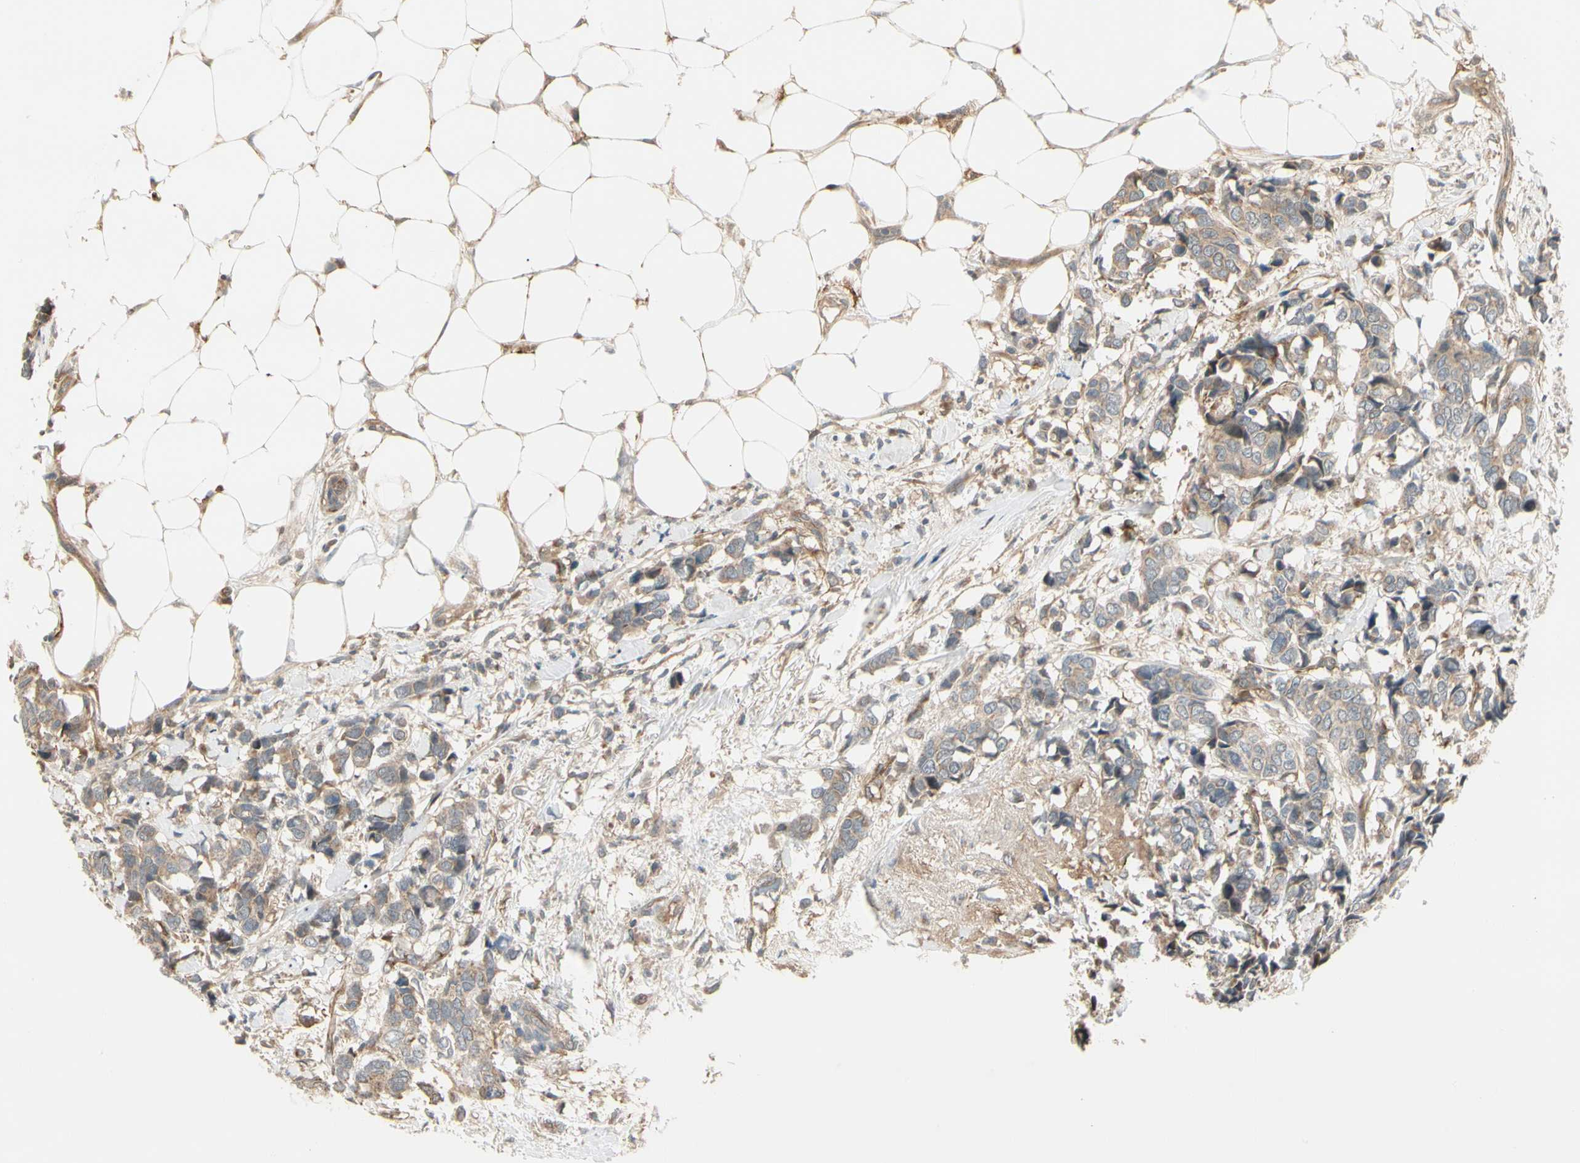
{"staining": {"intensity": "moderate", "quantity": ">75%", "location": "cytoplasmic/membranous"}, "tissue": "breast cancer", "cell_type": "Tumor cells", "image_type": "cancer", "snomed": [{"axis": "morphology", "description": "Duct carcinoma"}, {"axis": "topography", "description": "Breast"}], "caption": "Brown immunohistochemical staining in intraductal carcinoma (breast) reveals moderate cytoplasmic/membranous positivity in approximately >75% of tumor cells.", "gene": "F2R", "patient": {"sex": "female", "age": 87}}